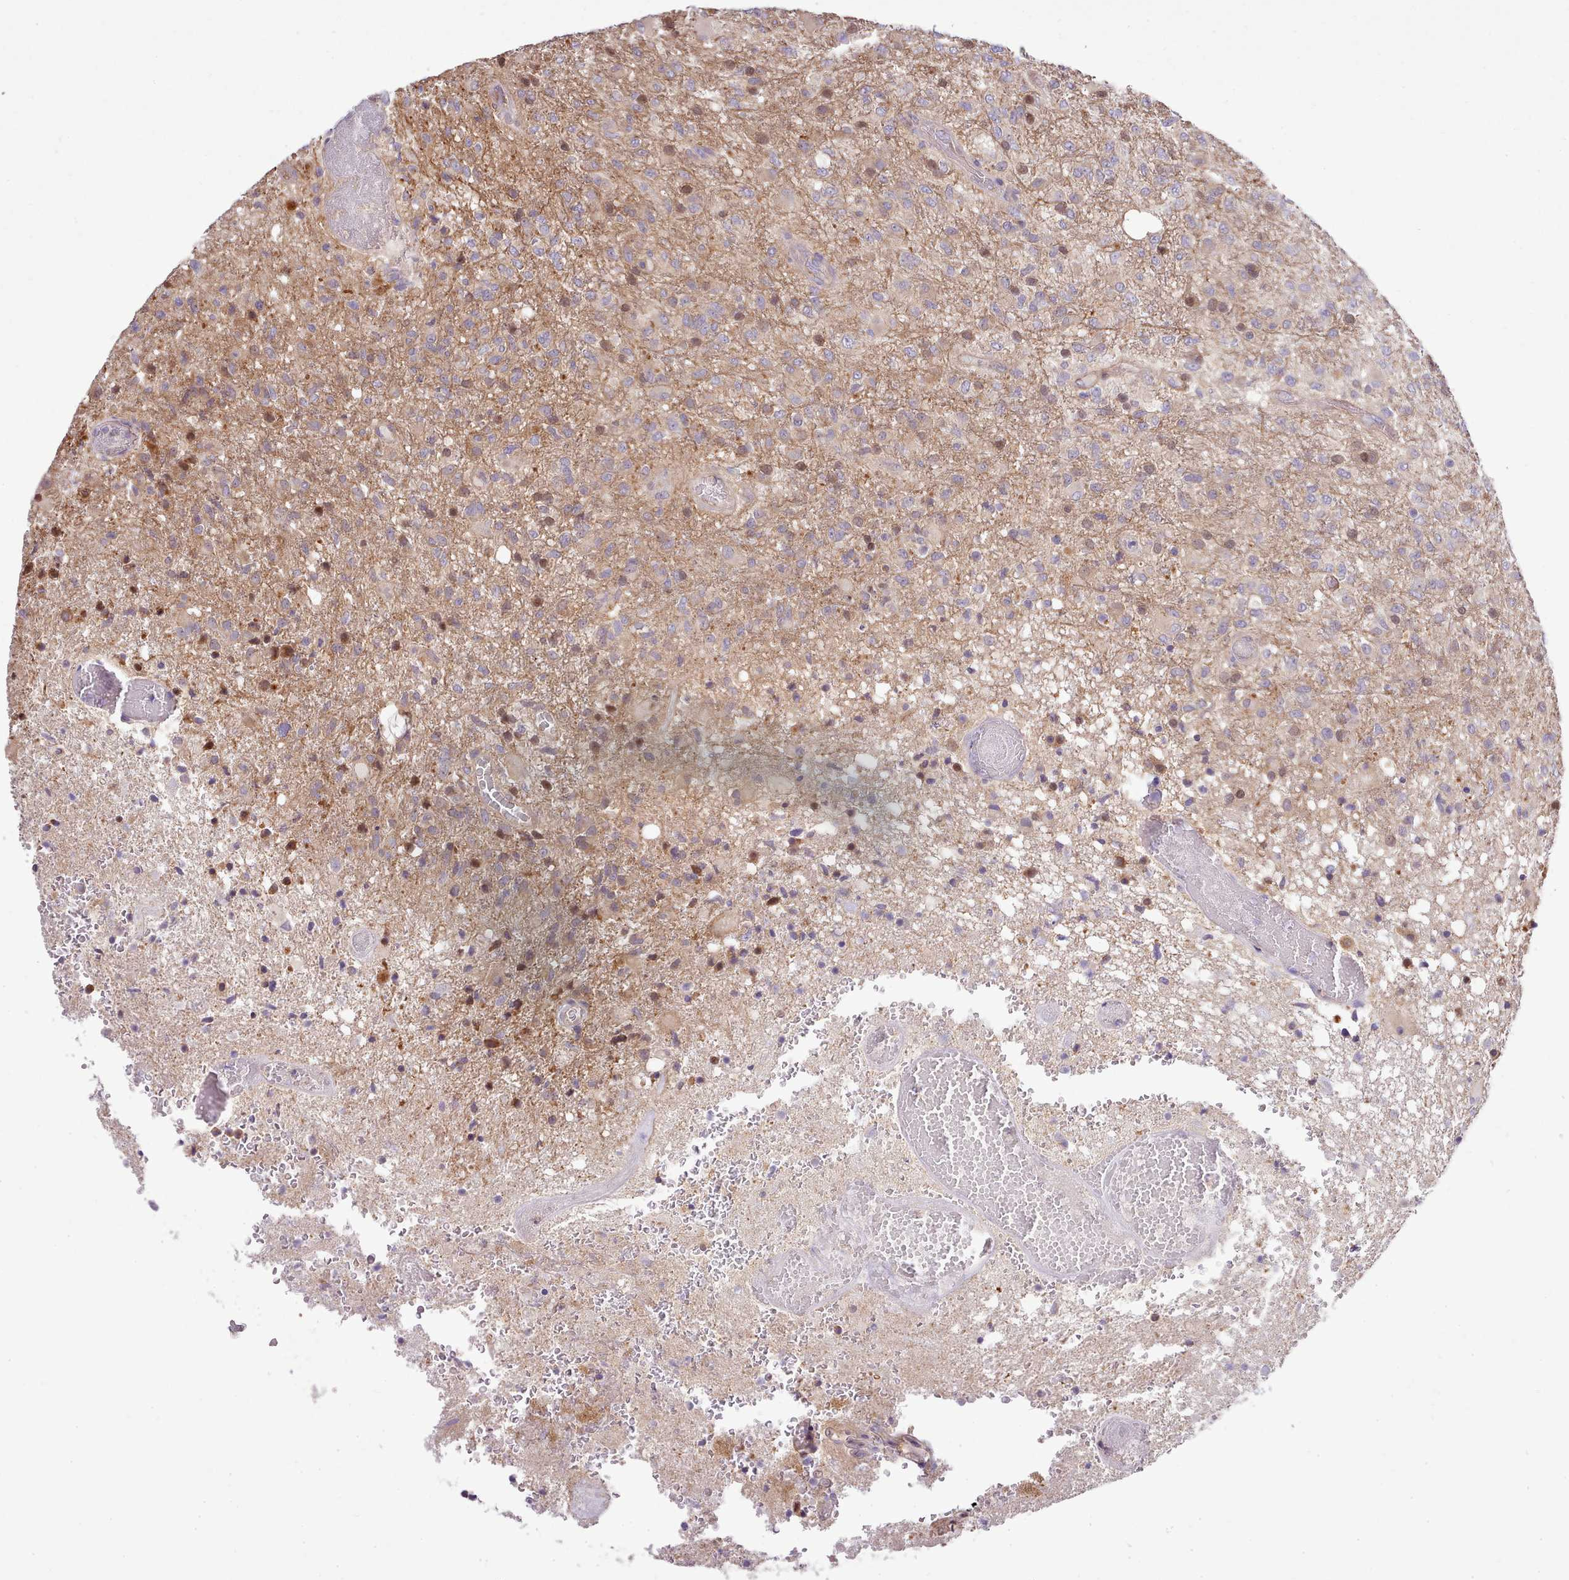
{"staining": {"intensity": "weak", "quantity": "25%-75%", "location": "cytoplasmic/membranous"}, "tissue": "glioma", "cell_type": "Tumor cells", "image_type": "cancer", "snomed": [{"axis": "morphology", "description": "Glioma, malignant, High grade"}, {"axis": "topography", "description": "Brain"}], "caption": "Protein staining of malignant high-grade glioma tissue shows weak cytoplasmic/membranous staining in about 25%-75% of tumor cells.", "gene": "ARL2BP", "patient": {"sex": "female", "age": 74}}